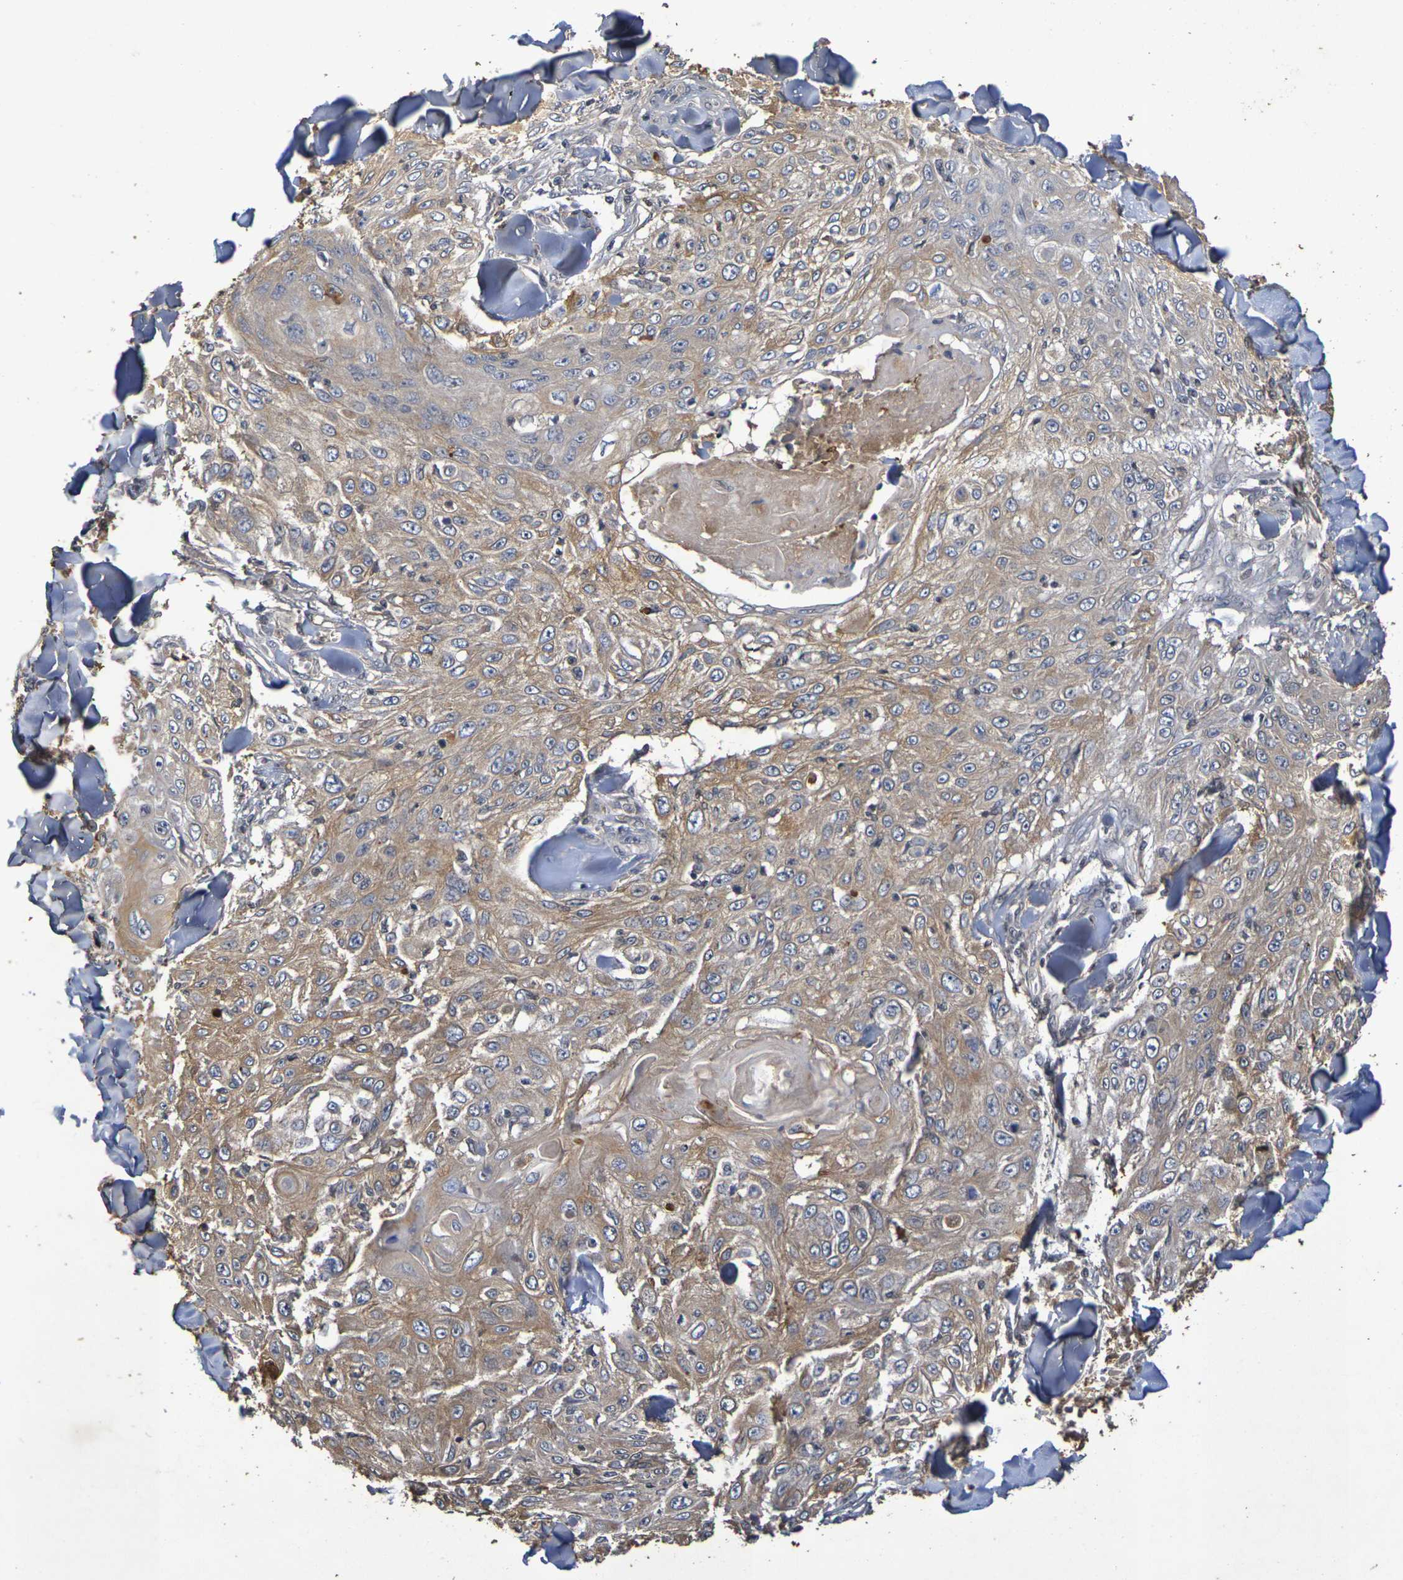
{"staining": {"intensity": "moderate", "quantity": ">75%", "location": "cytoplasmic/membranous"}, "tissue": "skin cancer", "cell_type": "Tumor cells", "image_type": "cancer", "snomed": [{"axis": "morphology", "description": "Squamous cell carcinoma, NOS"}, {"axis": "topography", "description": "Skin"}], "caption": "A high-resolution image shows immunohistochemistry (IHC) staining of skin cancer, which displays moderate cytoplasmic/membranous positivity in approximately >75% of tumor cells.", "gene": "TERF2", "patient": {"sex": "male", "age": 86}}